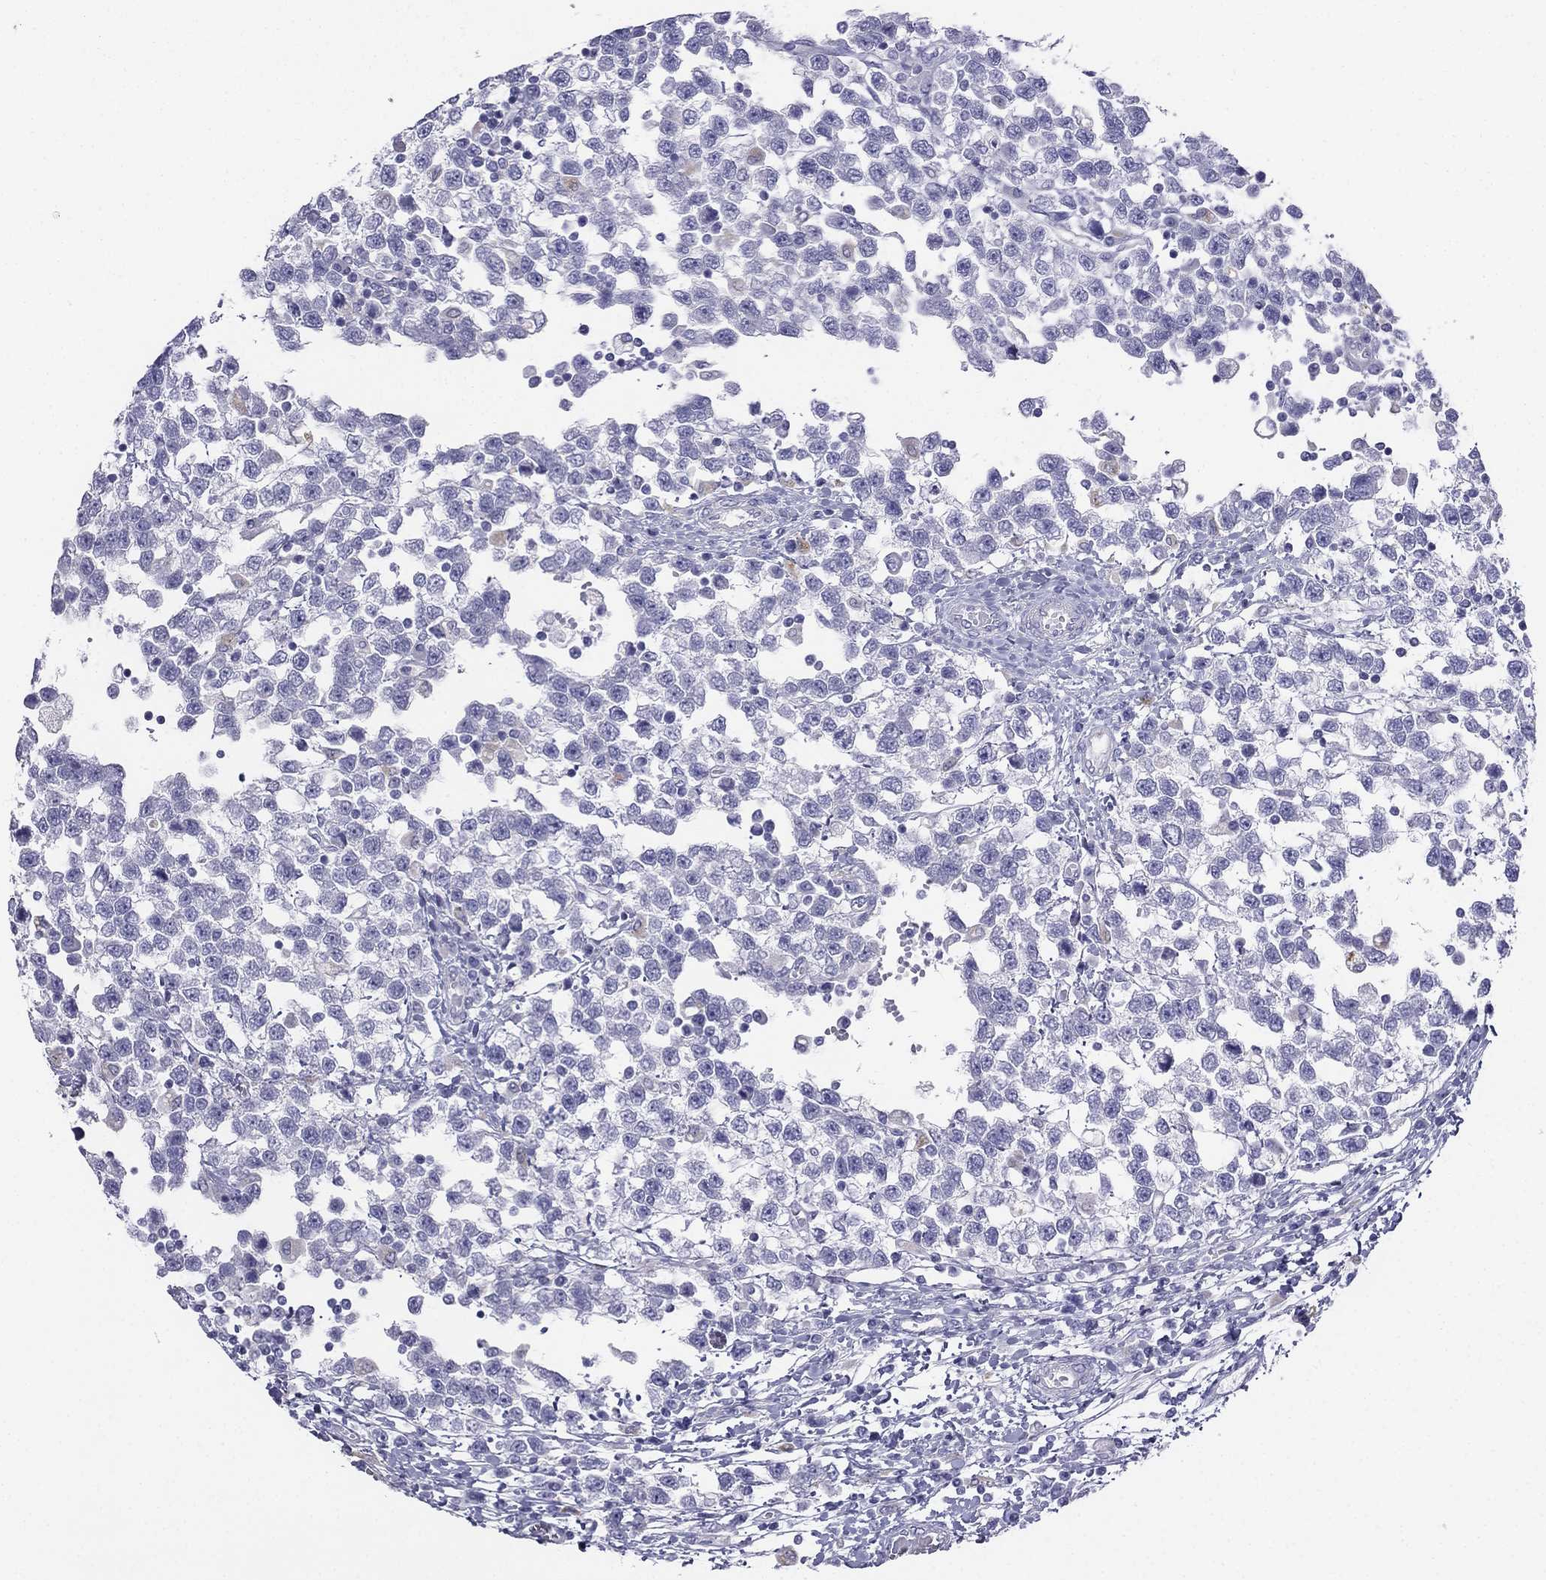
{"staining": {"intensity": "negative", "quantity": "none", "location": "none"}, "tissue": "testis cancer", "cell_type": "Tumor cells", "image_type": "cancer", "snomed": [{"axis": "morphology", "description": "Seminoma, NOS"}, {"axis": "topography", "description": "Testis"}], "caption": "Seminoma (testis) was stained to show a protein in brown. There is no significant positivity in tumor cells.", "gene": "ALOXE3", "patient": {"sex": "male", "age": 34}}